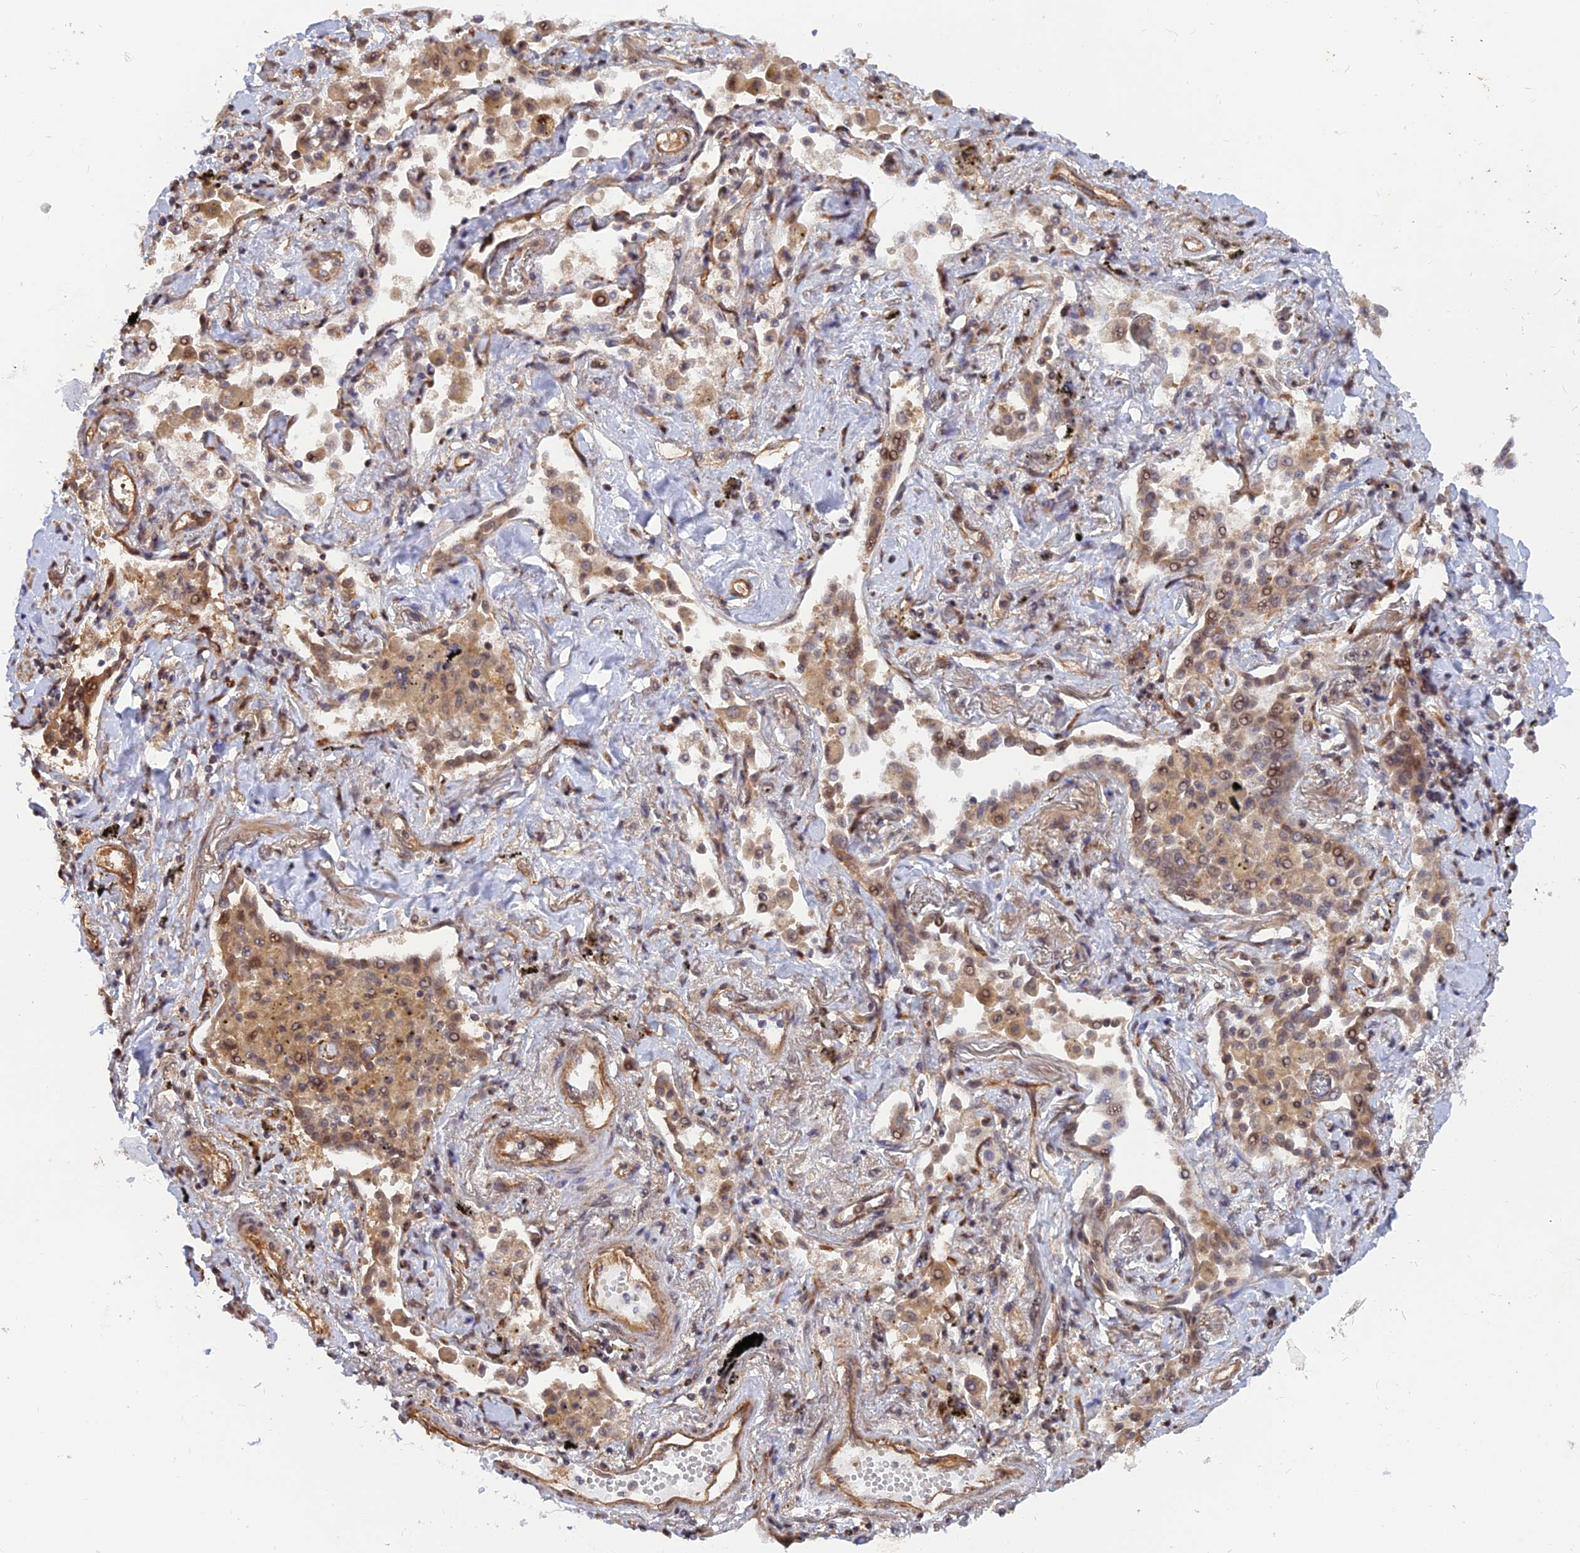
{"staining": {"intensity": "weak", "quantity": ">75%", "location": "cytoplasmic/membranous"}, "tissue": "lung cancer", "cell_type": "Tumor cells", "image_type": "cancer", "snomed": [{"axis": "morphology", "description": "Adenocarcinoma, NOS"}, {"axis": "topography", "description": "Lung"}], "caption": "Protein expression analysis of lung adenocarcinoma exhibits weak cytoplasmic/membranous staining in about >75% of tumor cells.", "gene": "WDR41", "patient": {"sex": "male", "age": 67}}